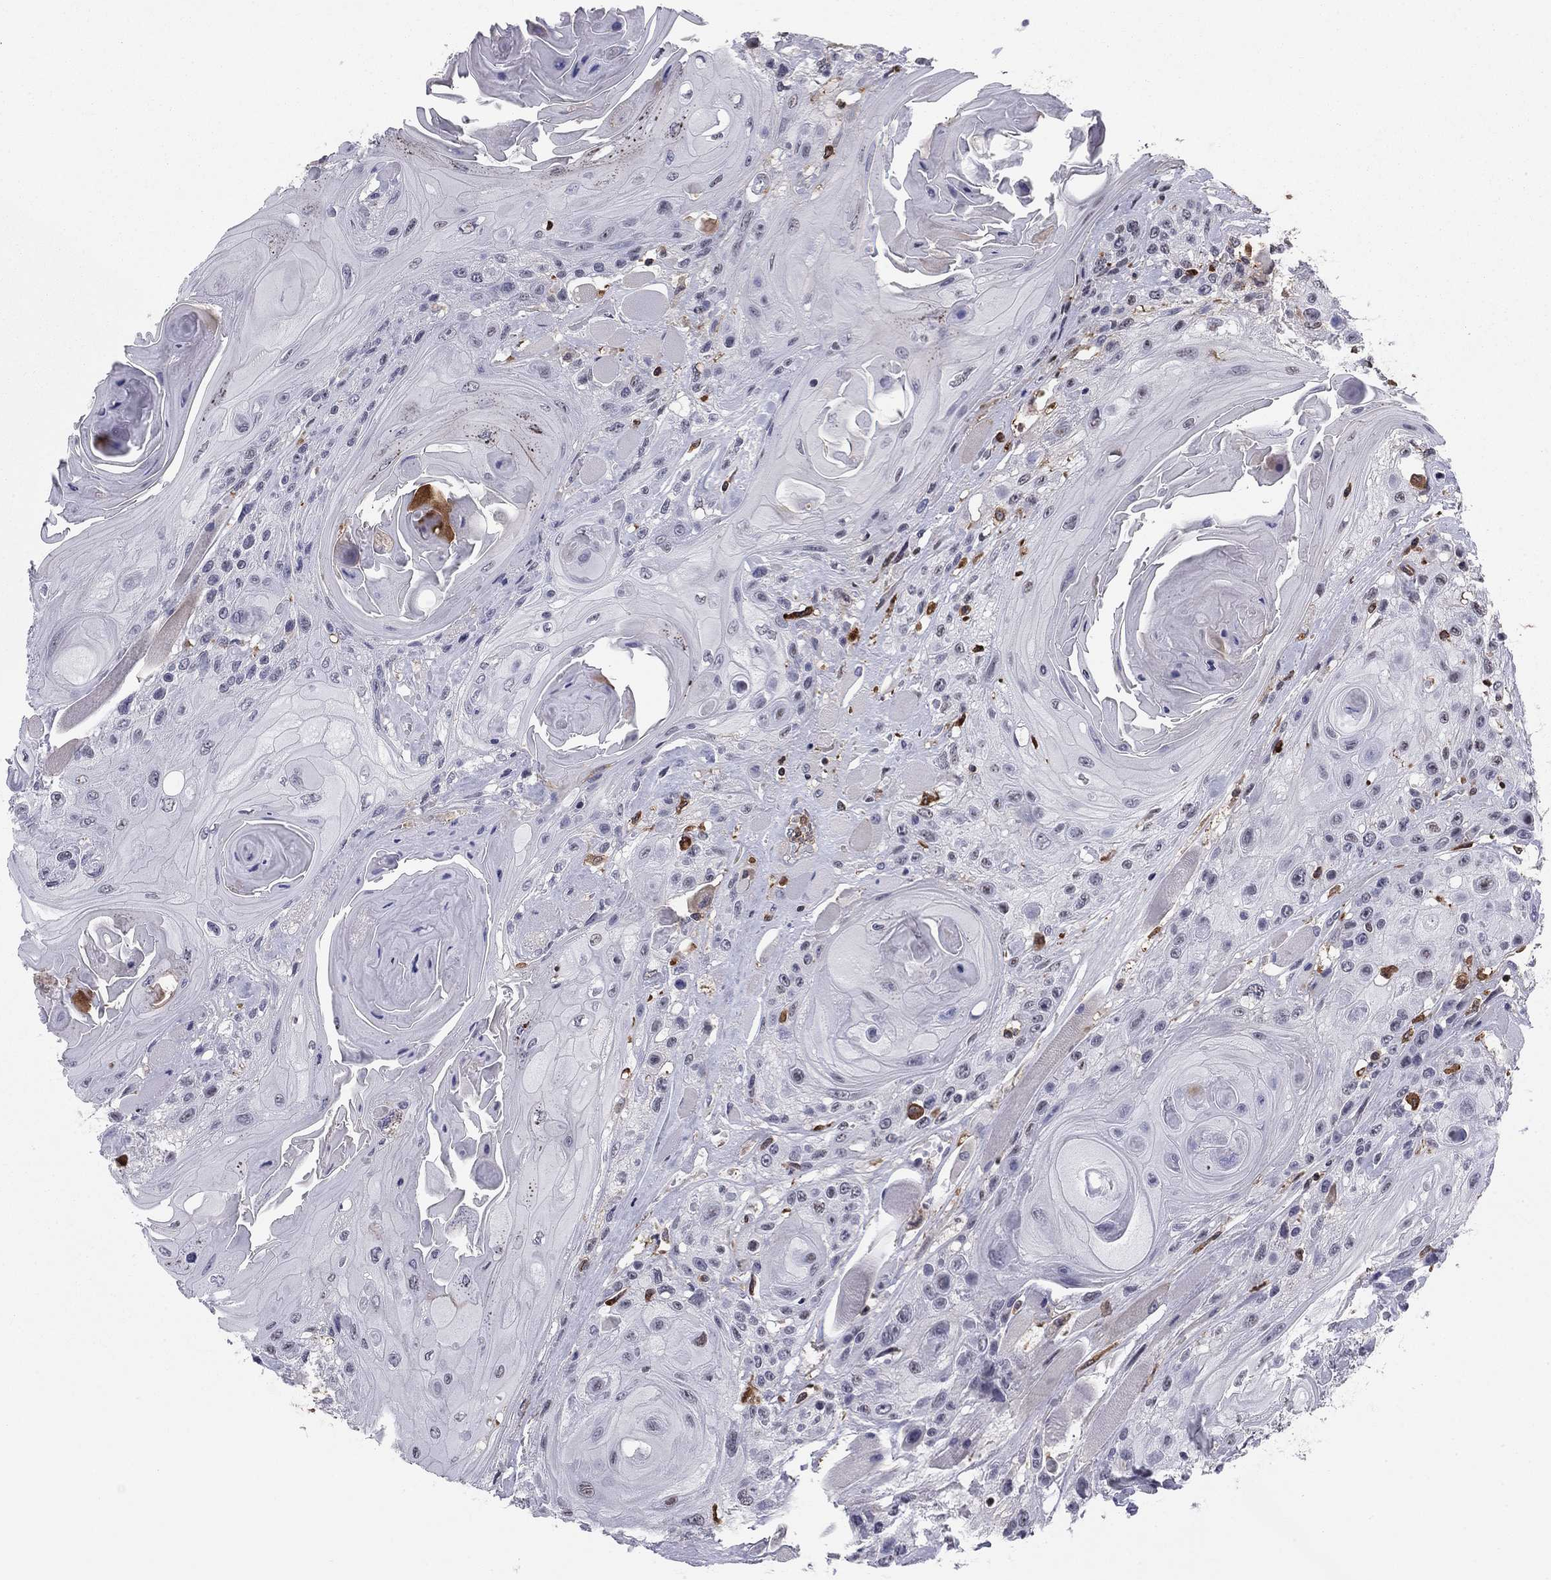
{"staining": {"intensity": "negative", "quantity": "none", "location": "none"}, "tissue": "head and neck cancer", "cell_type": "Tumor cells", "image_type": "cancer", "snomed": [{"axis": "morphology", "description": "Squamous cell carcinoma, NOS"}, {"axis": "topography", "description": "Head-Neck"}], "caption": "IHC micrograph of human head and neck cancer (squamous cell carcinoma) stained for a protein (brown), which reveals no staining in tumor cells.", "gene": "PLCB2", "patient": {"sex": "female", "age": 59}}